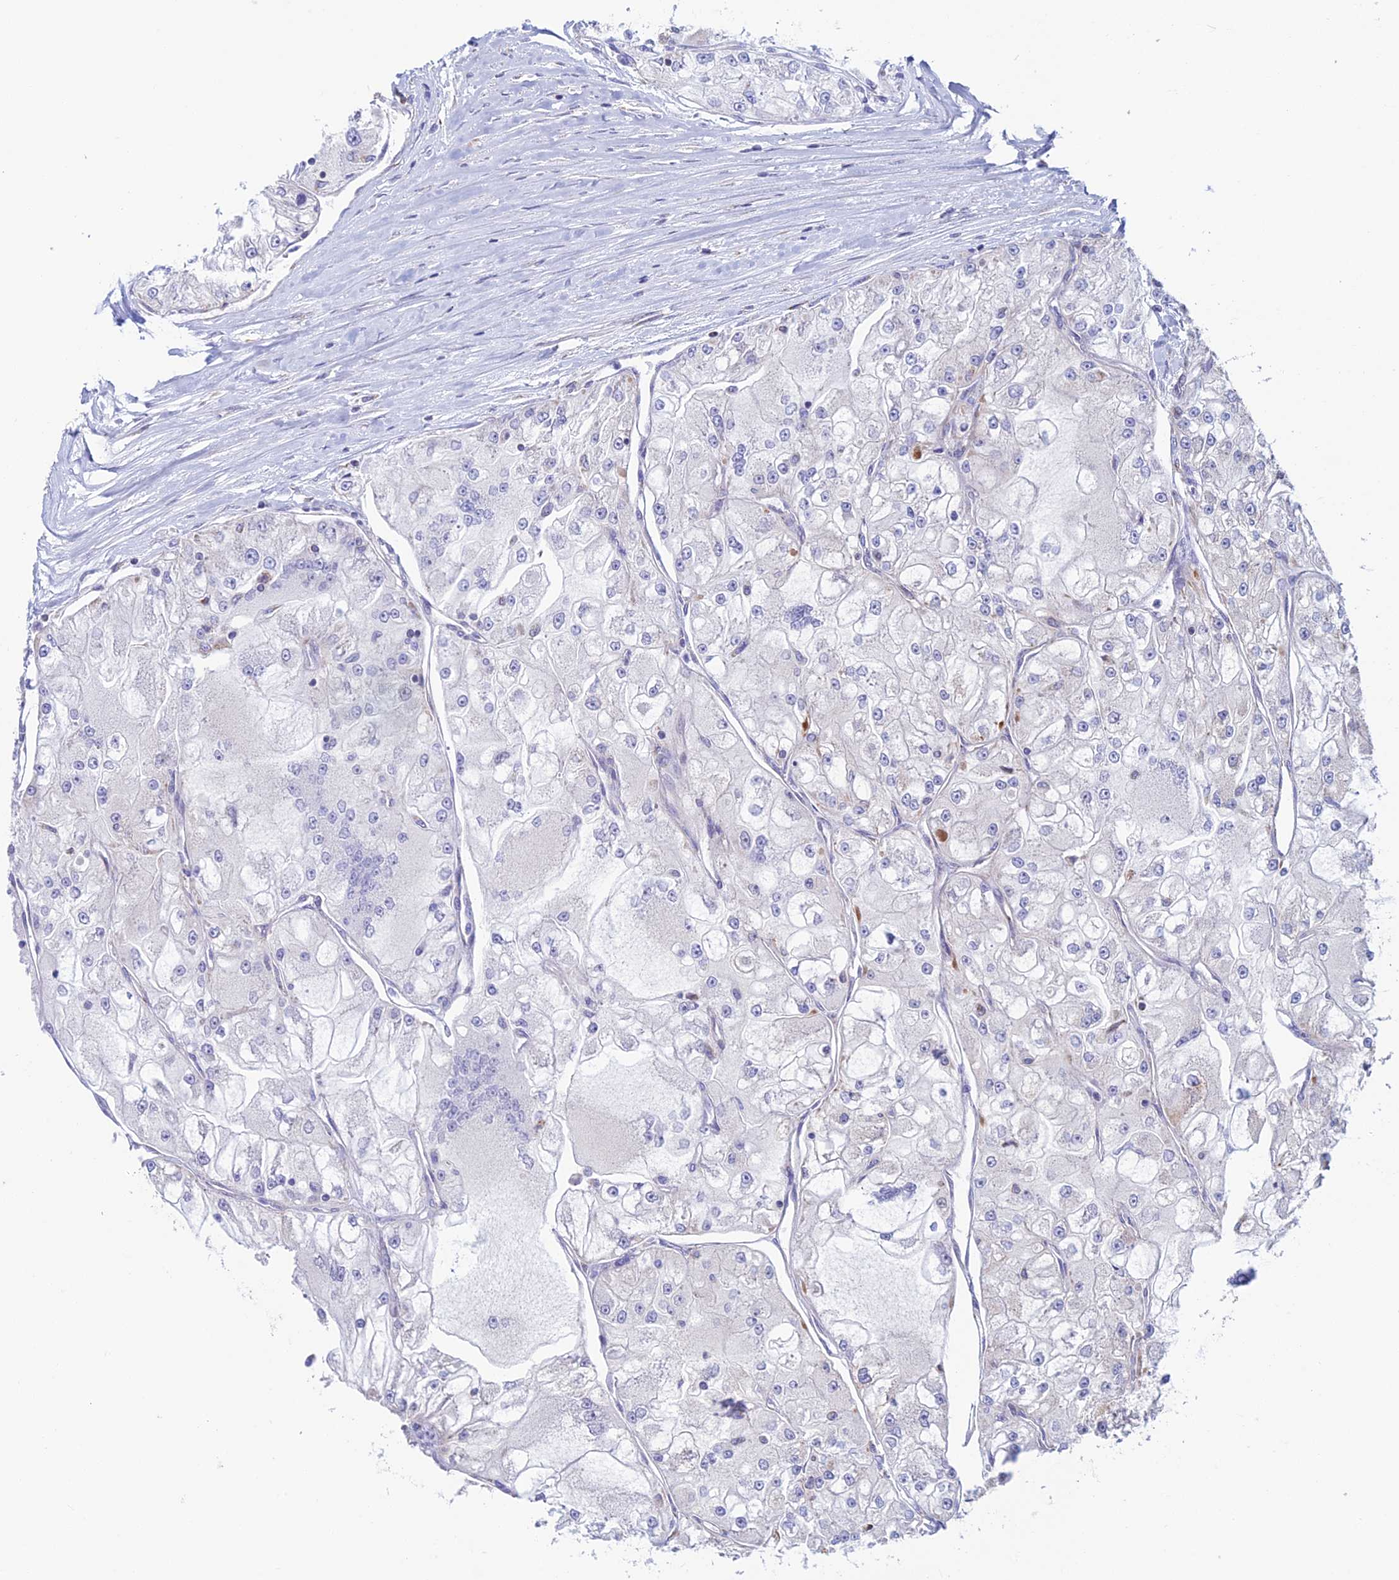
{"staining": {"intensity": "negative", "quantity": "none", "location": "none"}, "tissue": "renal cancer", "cell_type": "Tumor cells", "image_type": "cancer", "snomed": [{"axis": "morphology", "description": "Adenocarcinoma, NOS"}, {"axis": "topography", "description": "Kidney"}], "caption": "The immunohistochemistry photomicrograph has no significant positivity in tumor cells of renal cancer (adenocarcinoma) tissue.", "gene": "ZNG1B", "patient": {"sex": "female", "age": 72}}